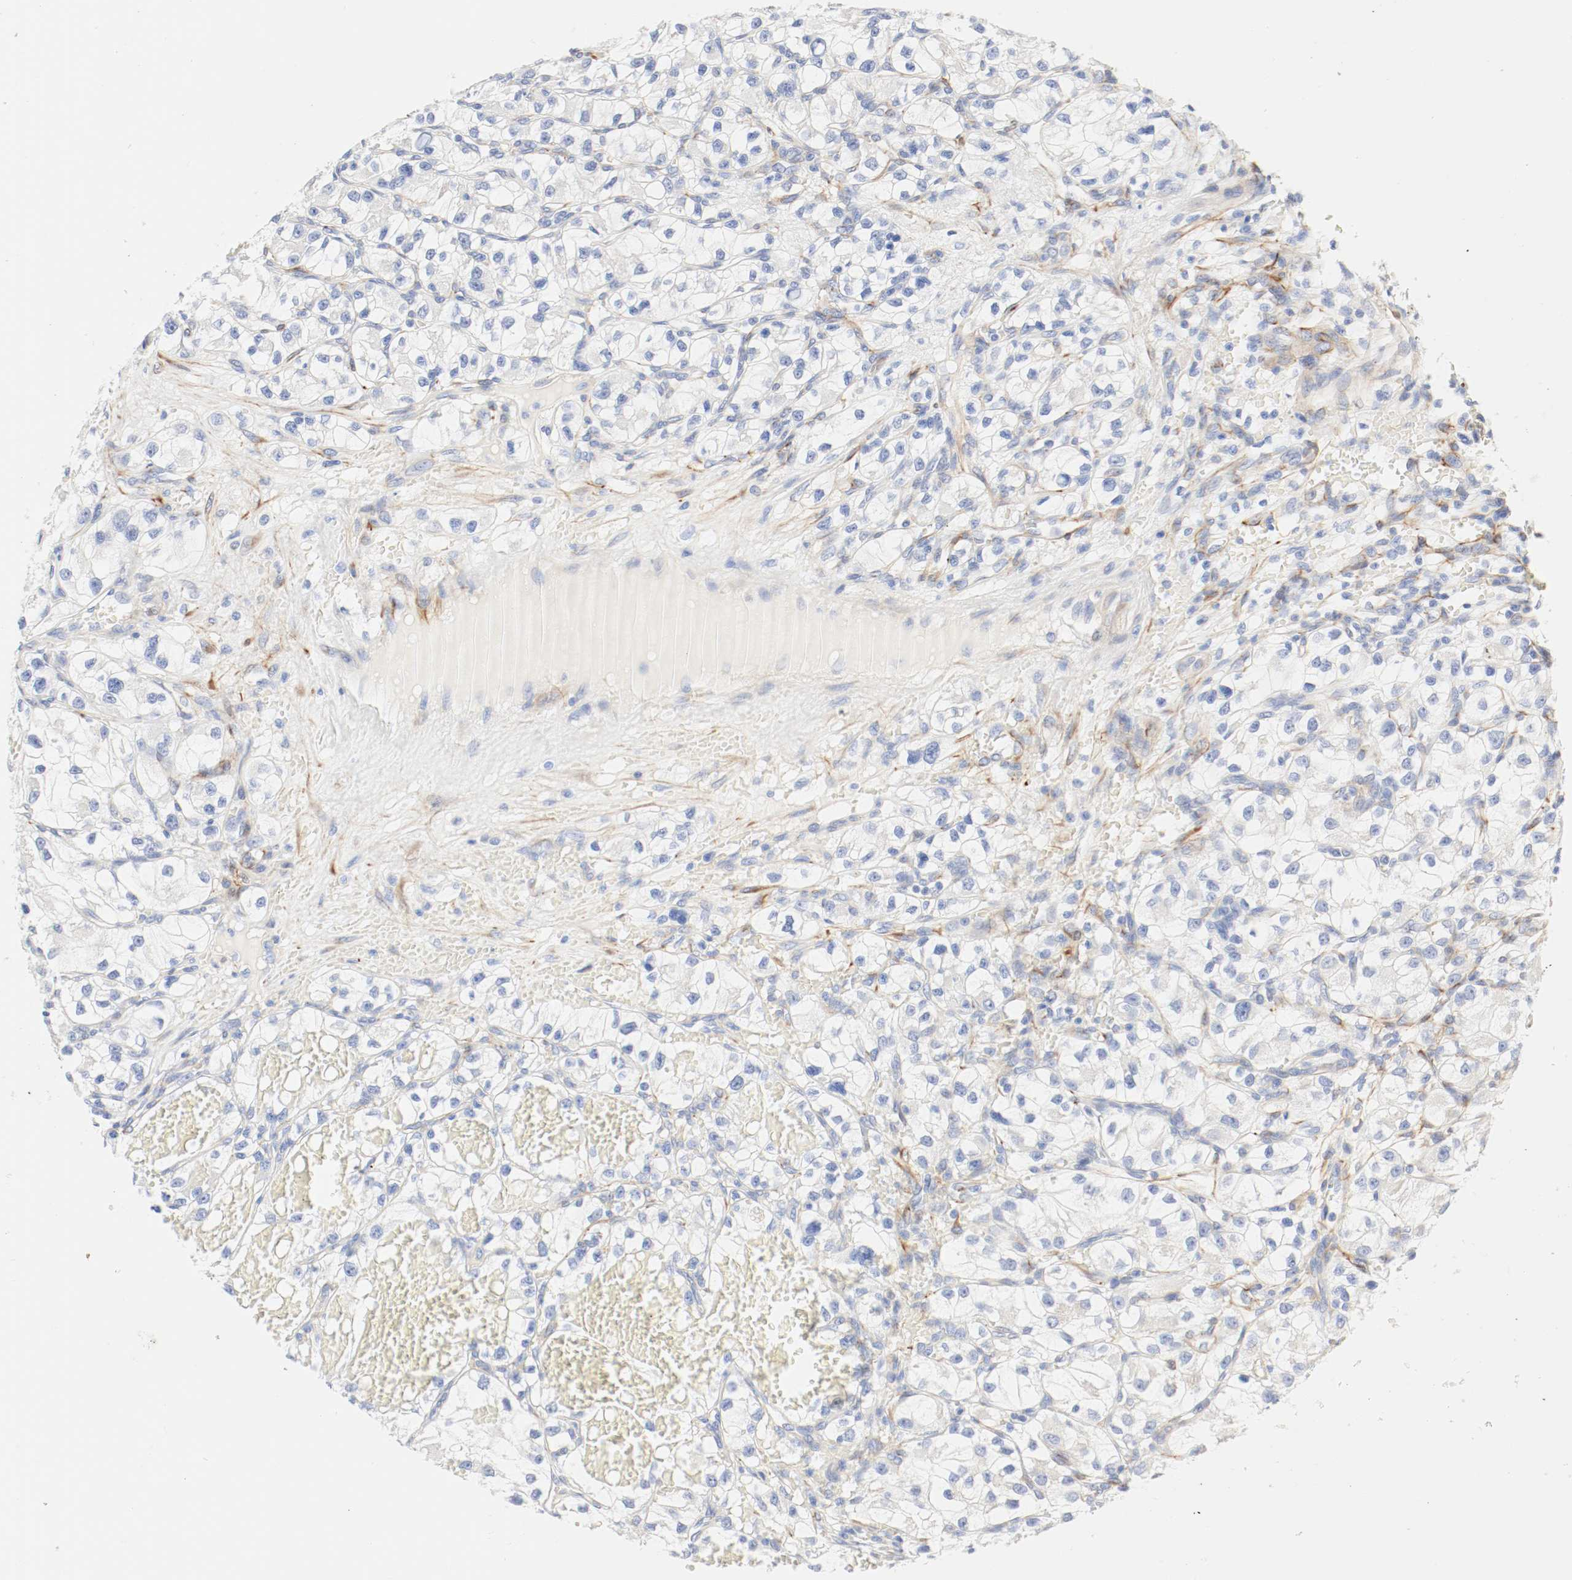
{"staining": {"intensity": "moderate", "quantity": "<25%", "location": "cytoplasmic/membranous"}, "tissue": "renal cancer", "cell_type": "Tumor cells", "image_type": "cancer", "snomed": [{"axis": "morphology", "description": "Adenocarcinoma, NOS"}, {"axis": "topography", "description": "Kidney"}], "caption": "This is an image of IHC staining of renal adenocarcinoma, which shows moderate positivity in the cytoplasmic/membranous of tumor cells.", "gene": "GIT1", "patient": {"sex": "female", "age": 57}}